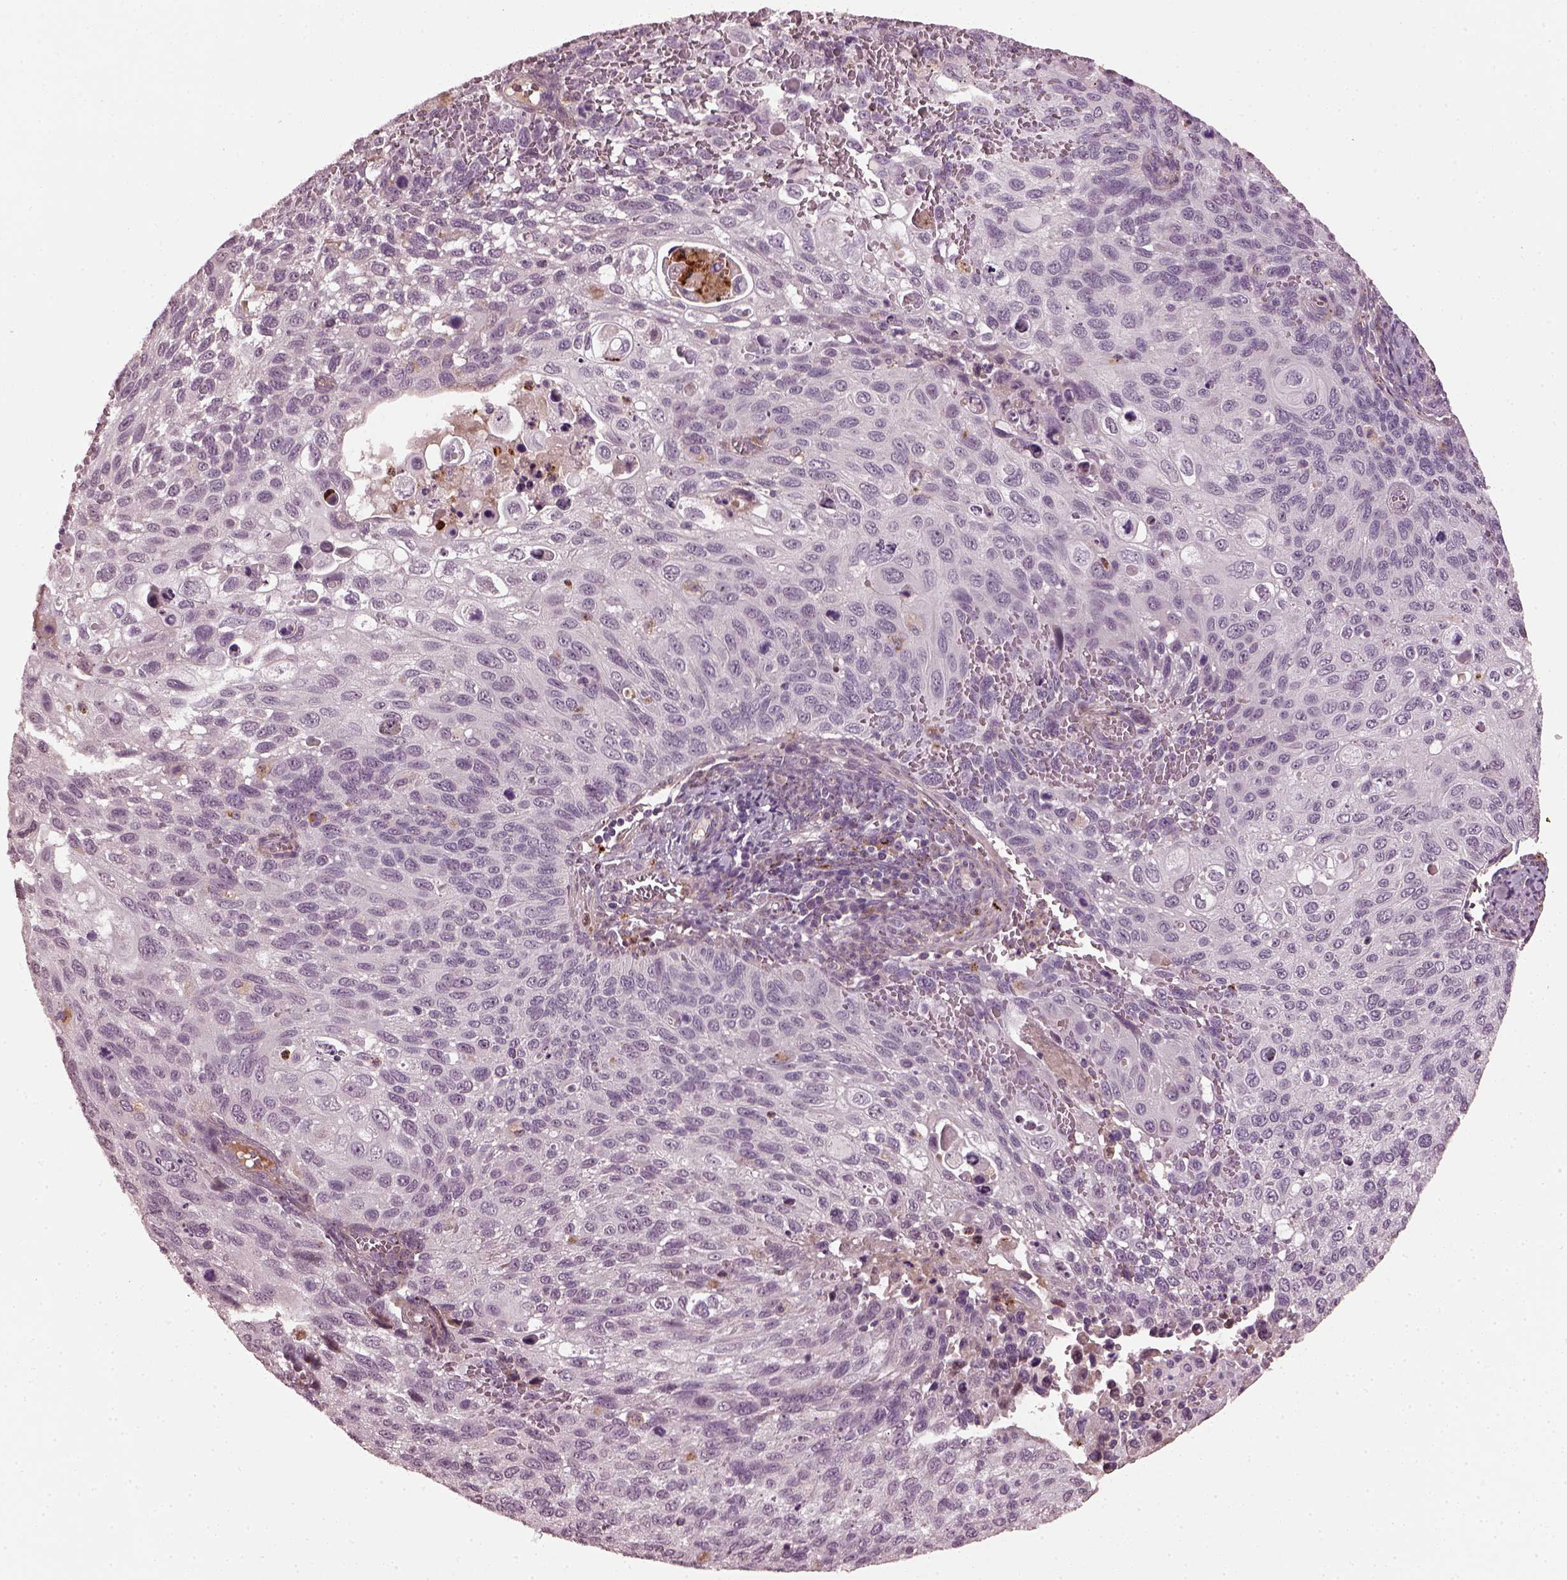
{"staining": {"intensity": "negative", "quantity": "none", "location": "none"}, "tissue": "cervical cancer", "cell_type": "Tumor cells", "image_type": "cancer", "snomed": [{"axis": "morphology", "description": "Squamous cell carcinoma, NOS"}, {"axis": "topography", "description": "Cervix"}], "caption": "Tumor cells are negative for protein expression in human cervical cancer (squamous cell carcinoma). Brightfield microscopy of IHC stained with DAB (3,3'-diaminobenzidine) (brown) and hematoxylin (blue), captured at high magnification.", "gene": "RUFY3", "patient": {"sex": "female", "age": 70}}